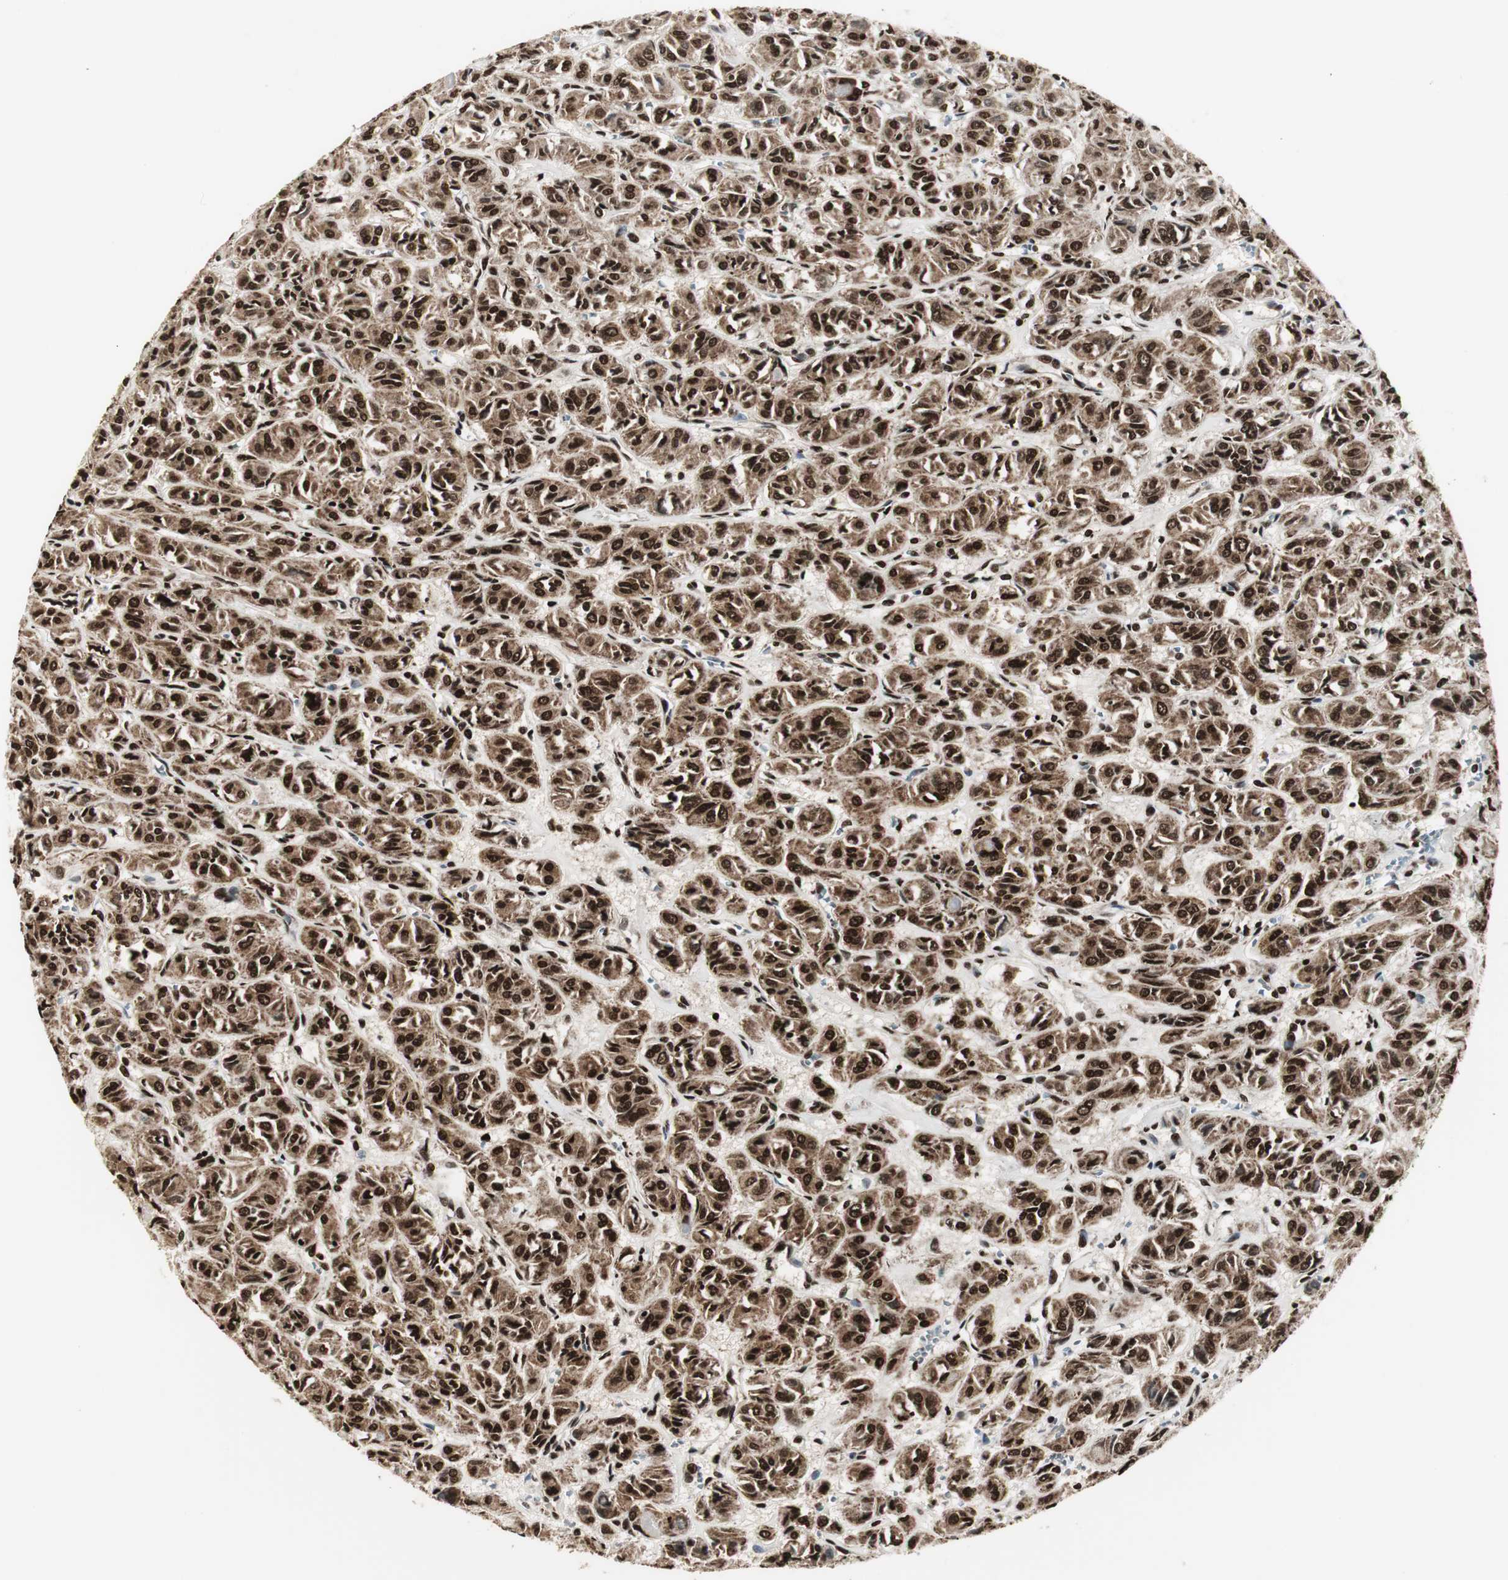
{"staining": {"intensity": "strong", "quantity": ">75%", "location": "cytoplasmic/membranous,nuclear"}, "tissue": "thyroid cancer", "cell_type": "Tumor cells", "image_type": "cancer", "snomed": [{"axis": "morphology", "description": "Follicular adenoma carcinoma, NOS"}, {"axis": "topography", "description": "Thyroid gland"}], "caption": "Brown immunohistochemical staining in human thyroid follicular adenoma carcinoma exhibits strong cytoplasmic/membranous and nuclear positivity in approximately >75% of tumor cells.", "gene": "PARN", "patient": {"sex": "female", "age": 71}}